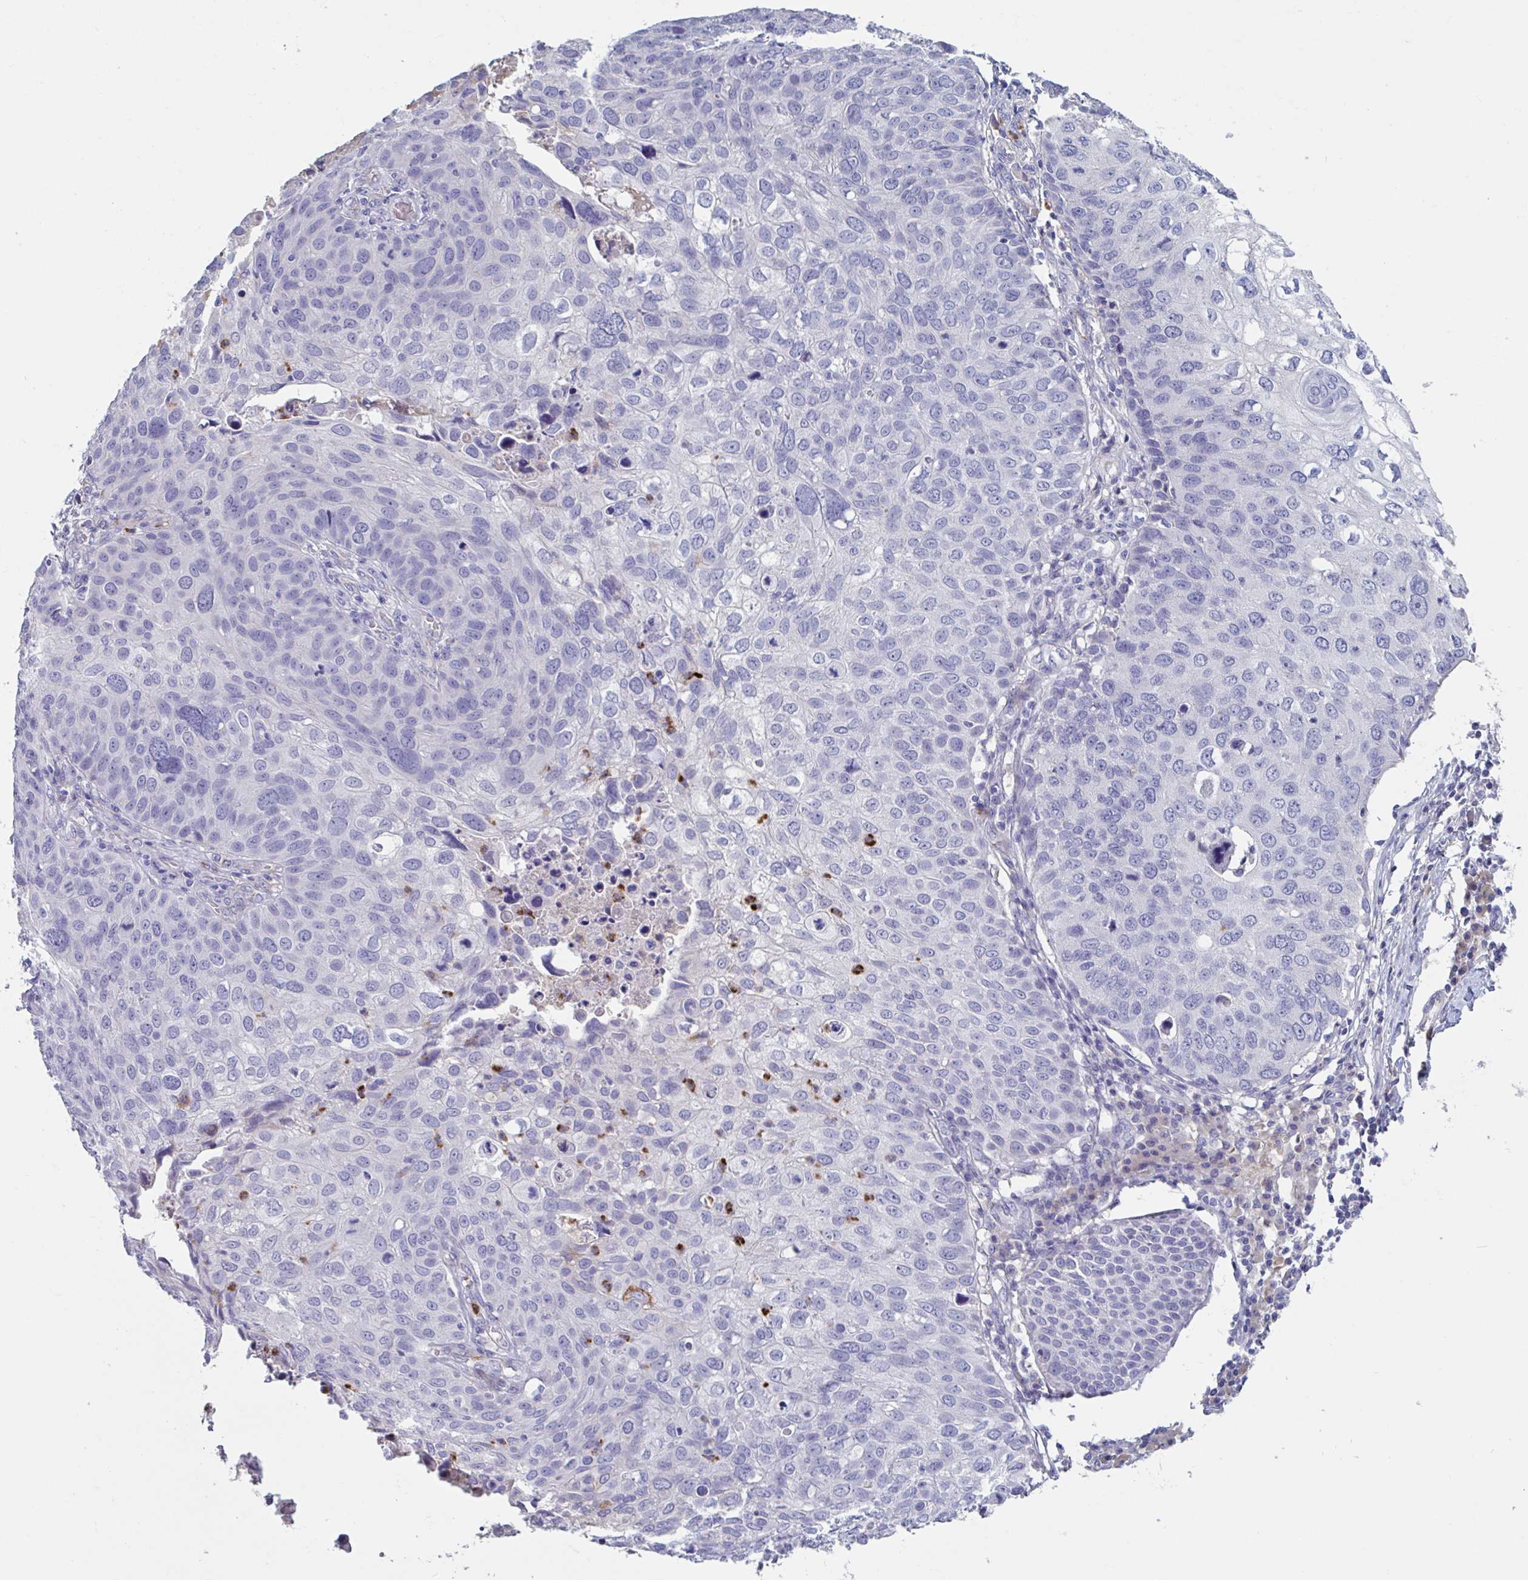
{"staining": {"intensity": "negative", "quantity": "none", "location": "none"}, "tissue": "skin cancer", "cell_type": "Tumor cells", "image_type": "cancer", "snomed": [{"axis": "morphology", "description": "Squamous cell carcinoma, NOS"}, {"axis": "topography", "description": "Skin"}], "caption": "Immunohistochemistry photomicrograph of human skin cancer (squamous cell carcinoma) stained for a protein (brown), which shows no staining in tumor cells. (Stains: DAB IHC with hematoxylin counter stain, Microscopy: brightfield microscopy at high magnification).", "gene": "ZNHIT2", "patient": {"sex": "male", "age": 87}}